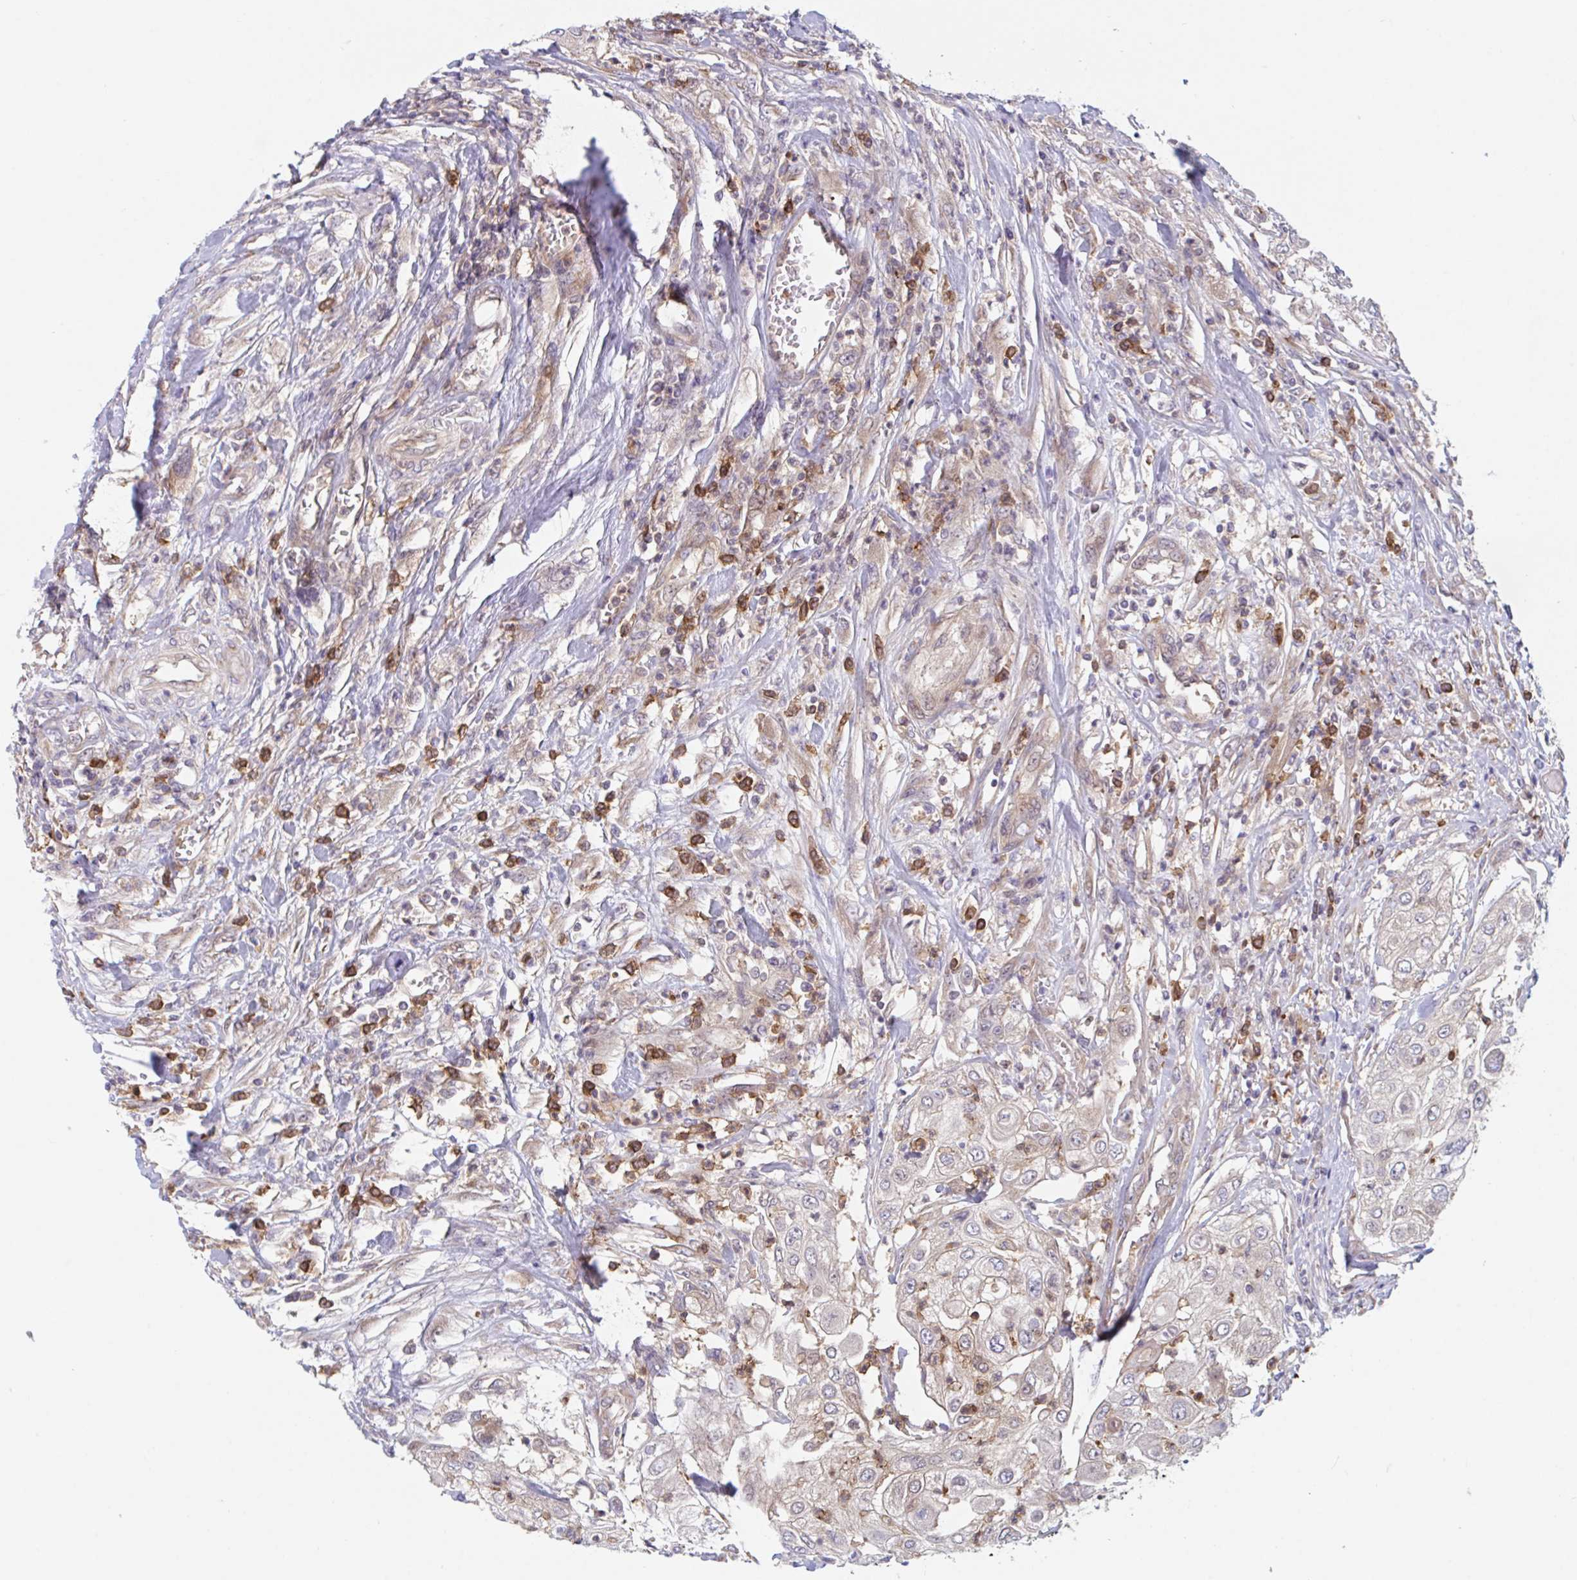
{"staining": {"intensity": "moderate", "quantity": "<25%", "location": "cytoplasmic/membranous"}, "tissue": "urothelial cancer", "cell_type": "Tumor cells", "image_type": "cancer", "snomed": [{"axis": "morphology", "description": "Urothelial carcinoma, High grade"}, {"axis": "topography", "description": "Urinary bladder"}], "caption": "This photomicrograph exhibits immunohistochemistry (IHC) staining of human urothelial carcinoma (high-grade), with low moderate cytoplasmic/membranous positivity in about <25% of tumor cells.", "gene": "LMNTD2", "patient": {"sex": "female", "age": 79}}